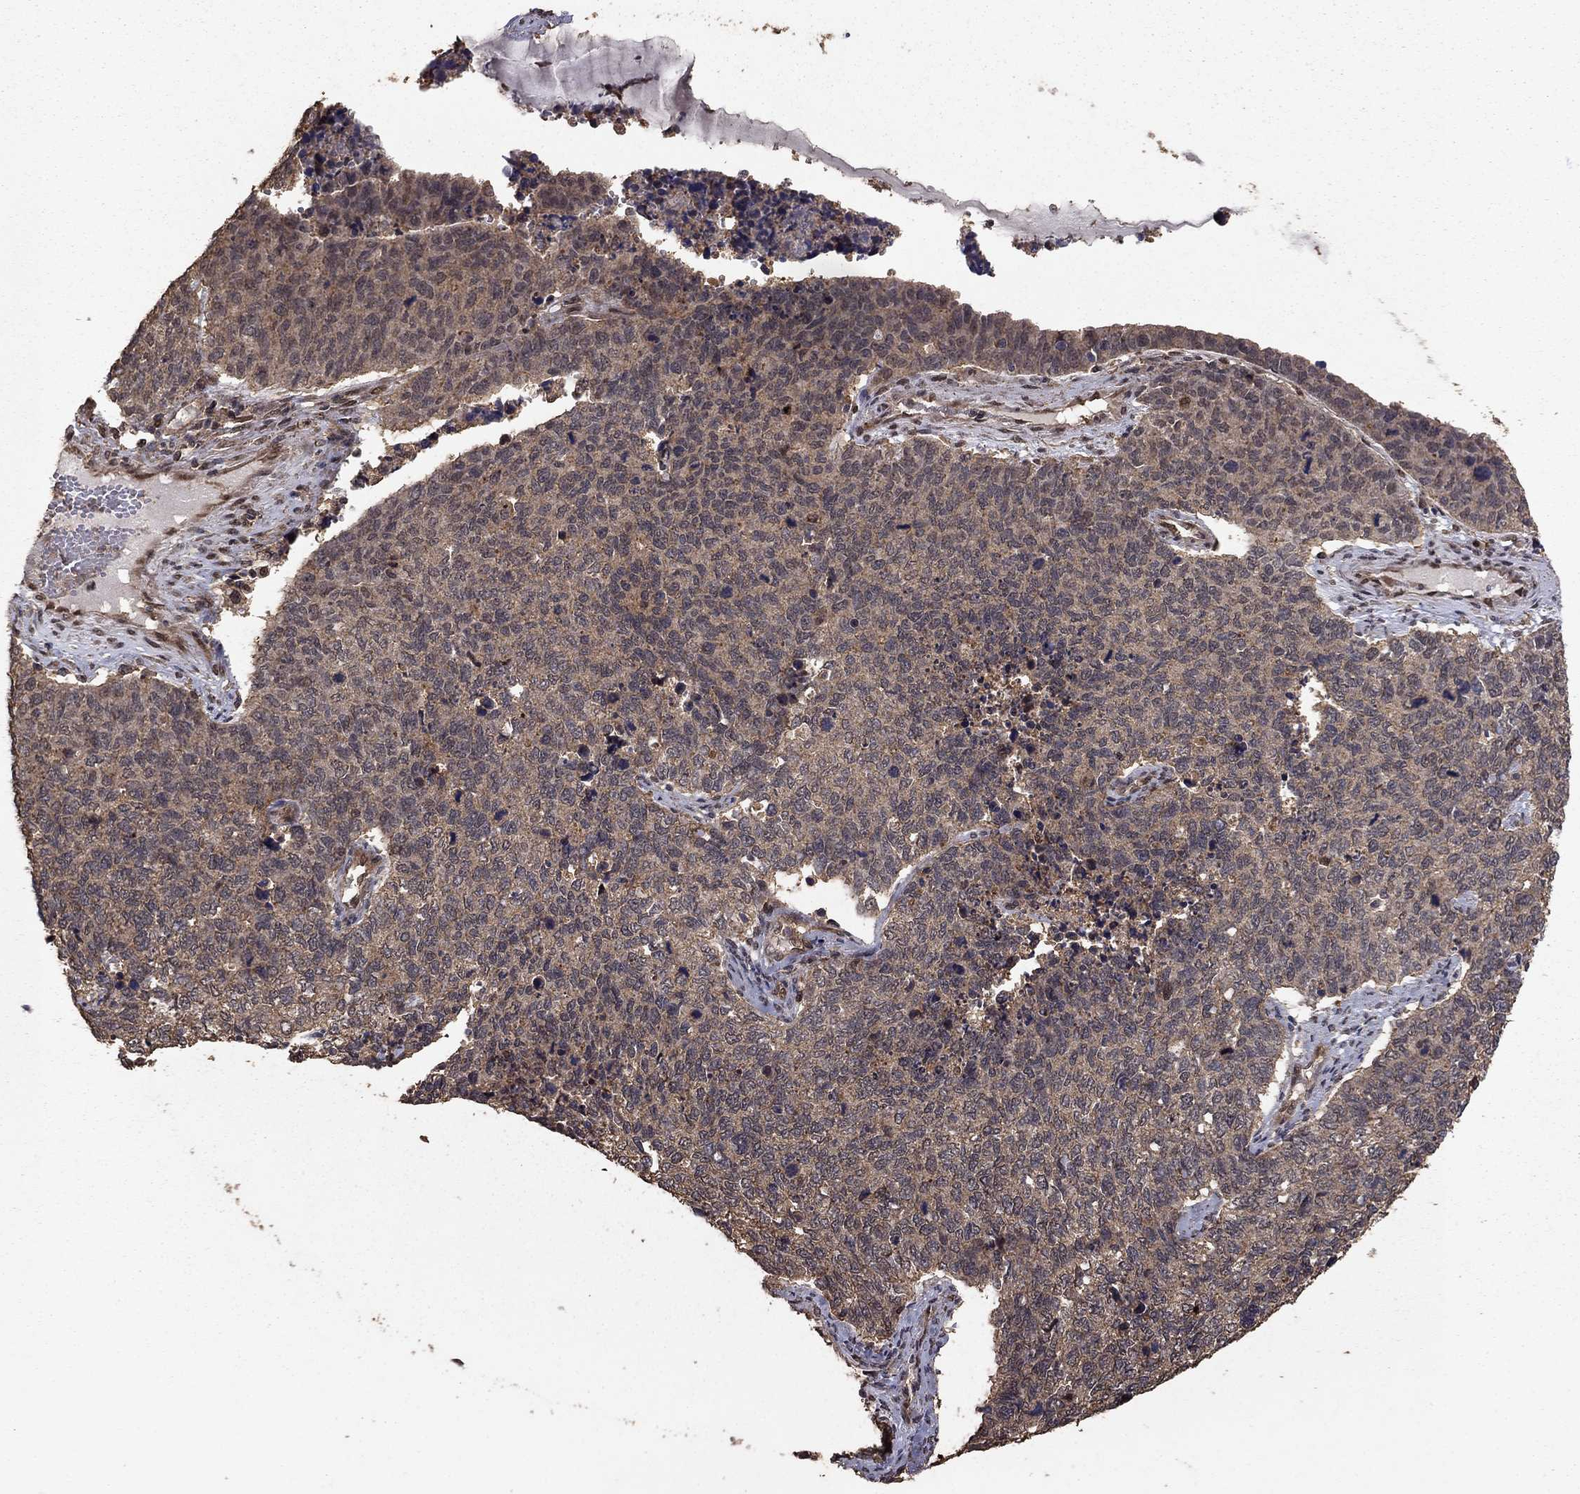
{"staining": {"intensity": "weak", "quantity": ">75%", "location": "cytoplasmic/membranous"}, "tissue": "cervical cancer", "cell_type": "Tumor cells", "image_type": "cancer", "snomed": [{"axis": "morphology", "description": "Squamous cell carcinoma, NOS"}, {"axis": "topography", "description": "Cervix"}], "caption": "Squamous cell carcinoma (cervical) stained with a brown dye displays weak cytoplasmic/membranous positive staining in approximately >75% of tumor cells.", "gene": "PRDM1", "patient": {"sex": "female", "age": 63}}